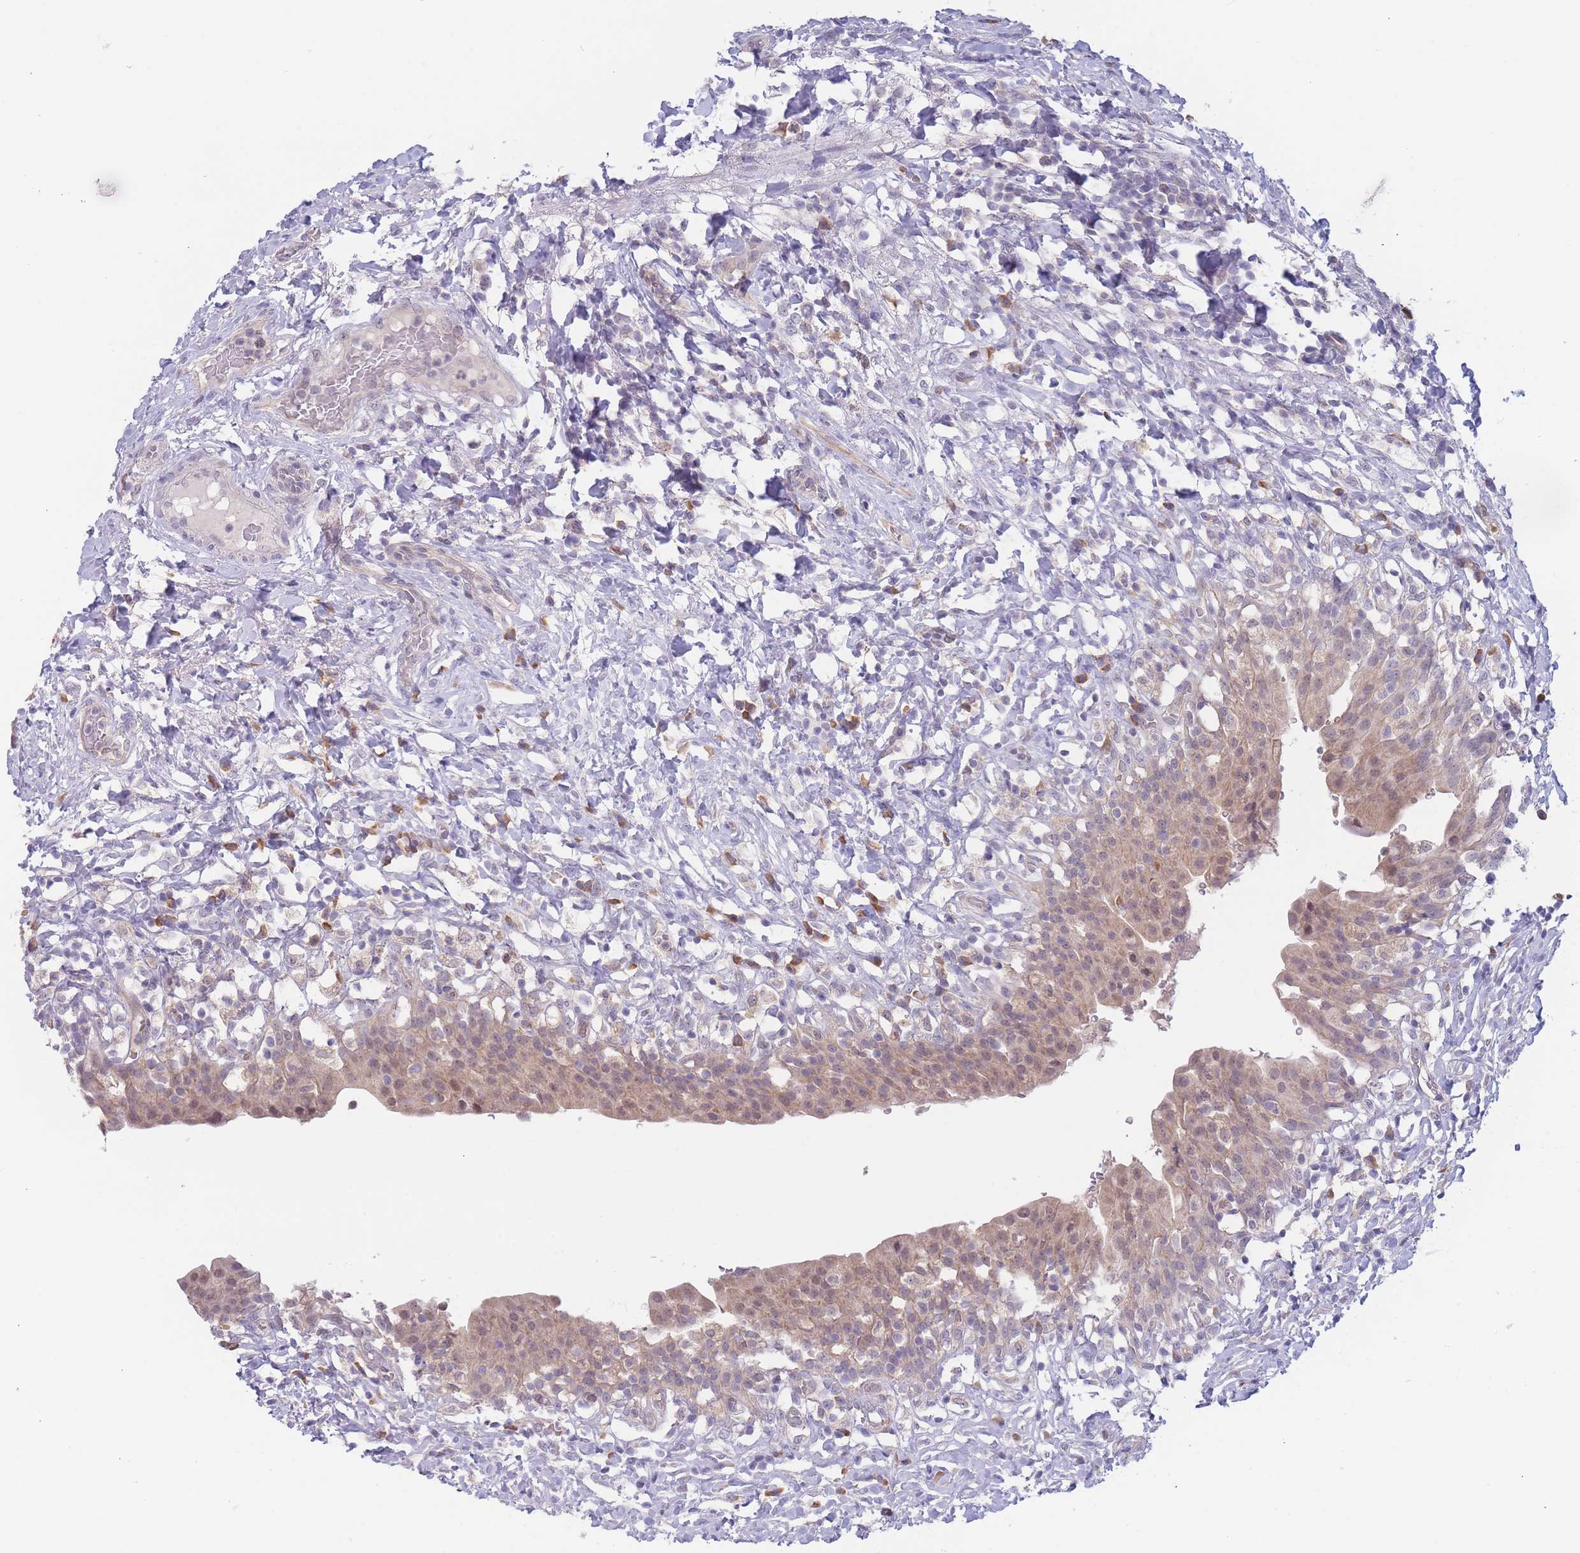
{"staining": {"intensity": "weak", "quantity": "25%-75%", "location": "cytoplasmic/membranous"}, "tissue": "urinary bladder", "cell_type": "Urothelial cells", "image_type": "normal", "snomed": [{"axis": "morphology", "description": "Normal tissue, NOS"}, {"axis": "morphology", "description": "Inflammation, NOS"}, {"axis": "topography", "description": "Urinary bladder"}], "caption": "Brown immunohistochemical staining in unremarkable human urinary bladder exhibits weak cytoplasmic/membranous staining in approximately 25%-75% of urothelial cells. The staining is performed using DAB brown chromogen to label protein expression. The nuclei are counter-stained blue using hematoxylin.", "gene": "FAM227B", "patient": {"sex": "male", "age": 64}}